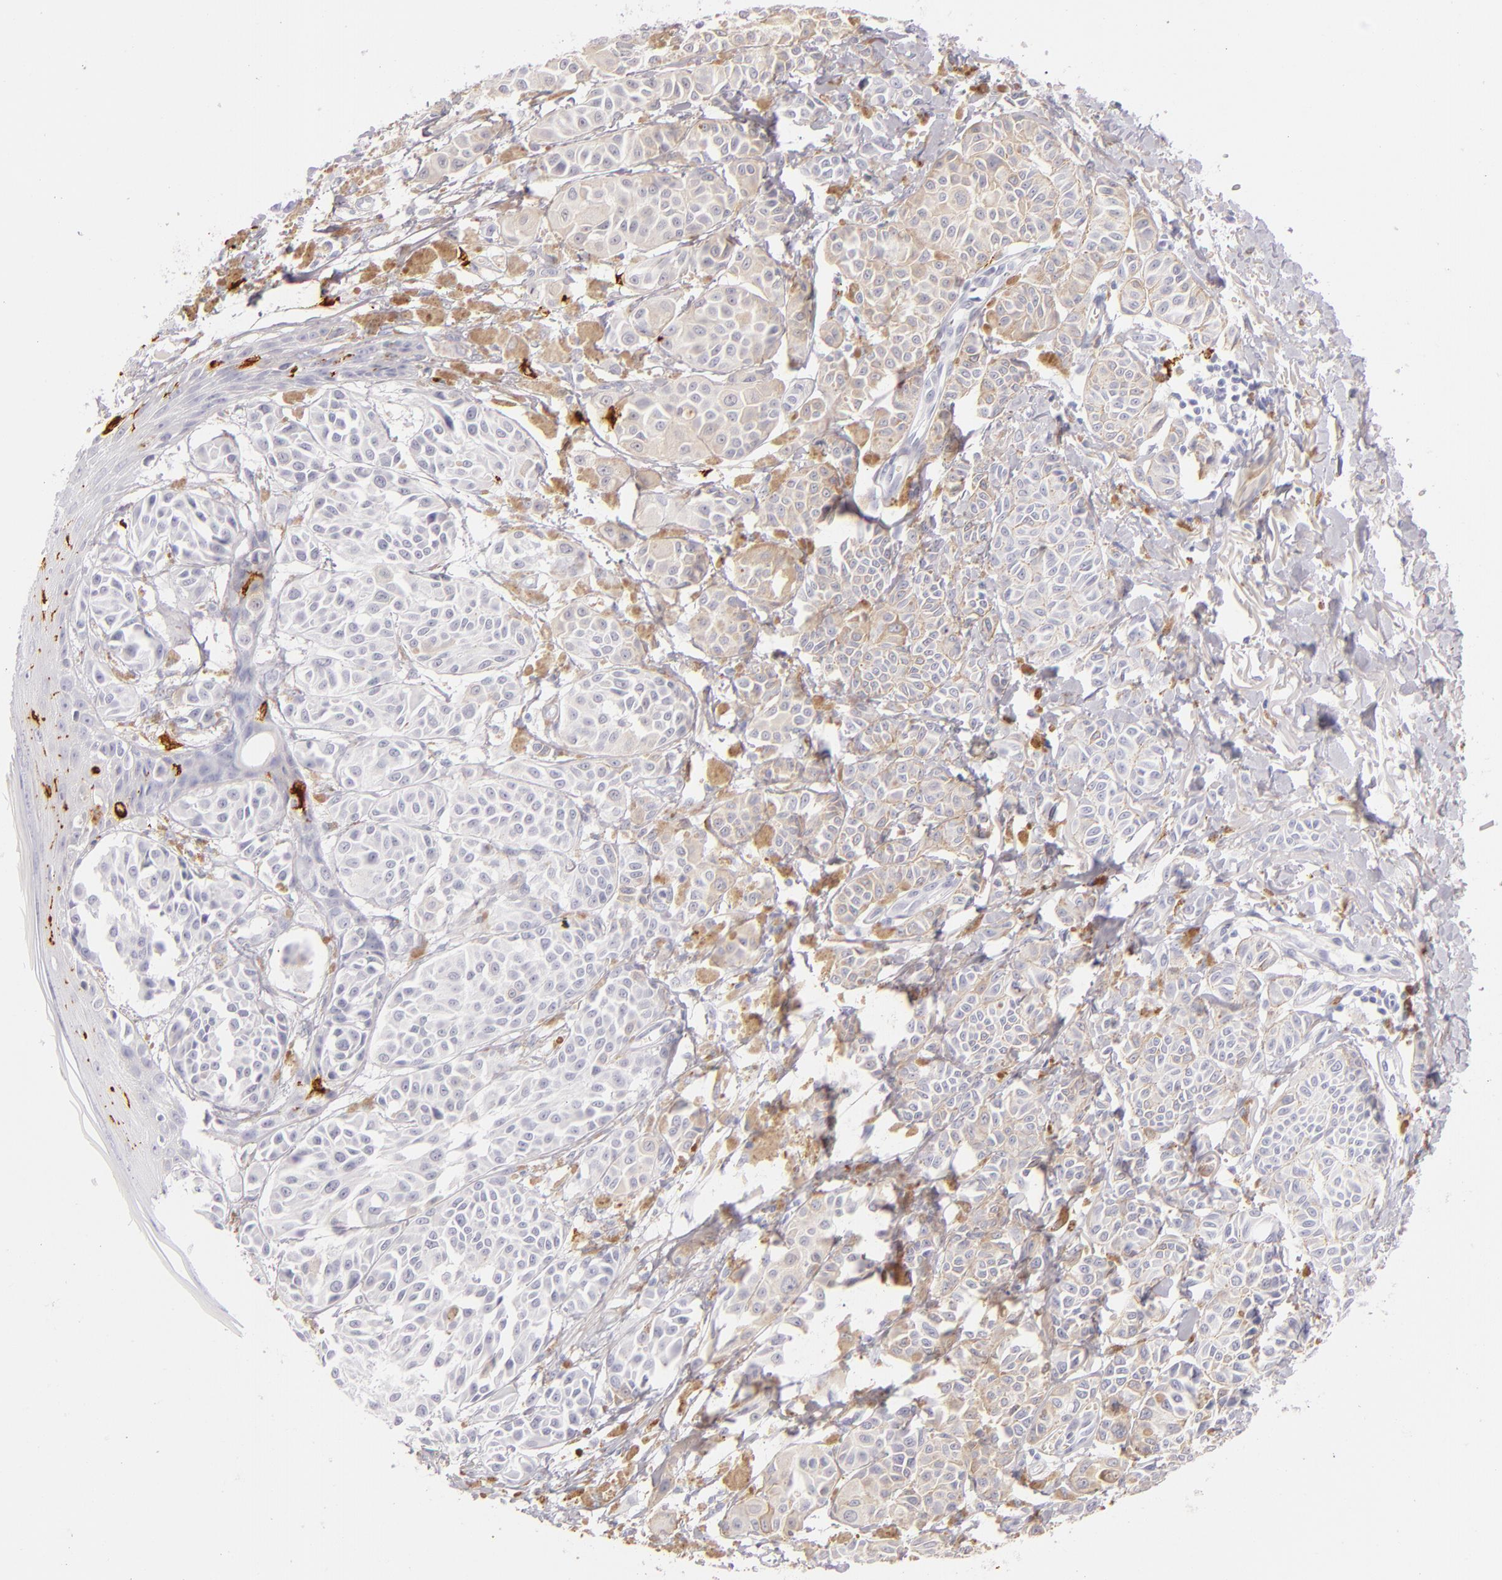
{"staining": {"intensity": "negative", "quantity": "none", "location": "none"}, "tissue": "melanoma", "cell_type": "Tumor cells", "image_type": "cancer", "snomed": [{"axis": "morphology", "description": "Malignant melanoma, NOS"}, {"axis": "topography", "description": "Skin"}], "caption": "High magnification brightfield microscopy of melanoma stained with DAB (3,3'-diaminobenzidine) (brown) and counterstained with hematoxylin (blue): tumor cells show no significant positivity.", "gene": "CD207", "patient": {"sex": "female", "age": 77}}